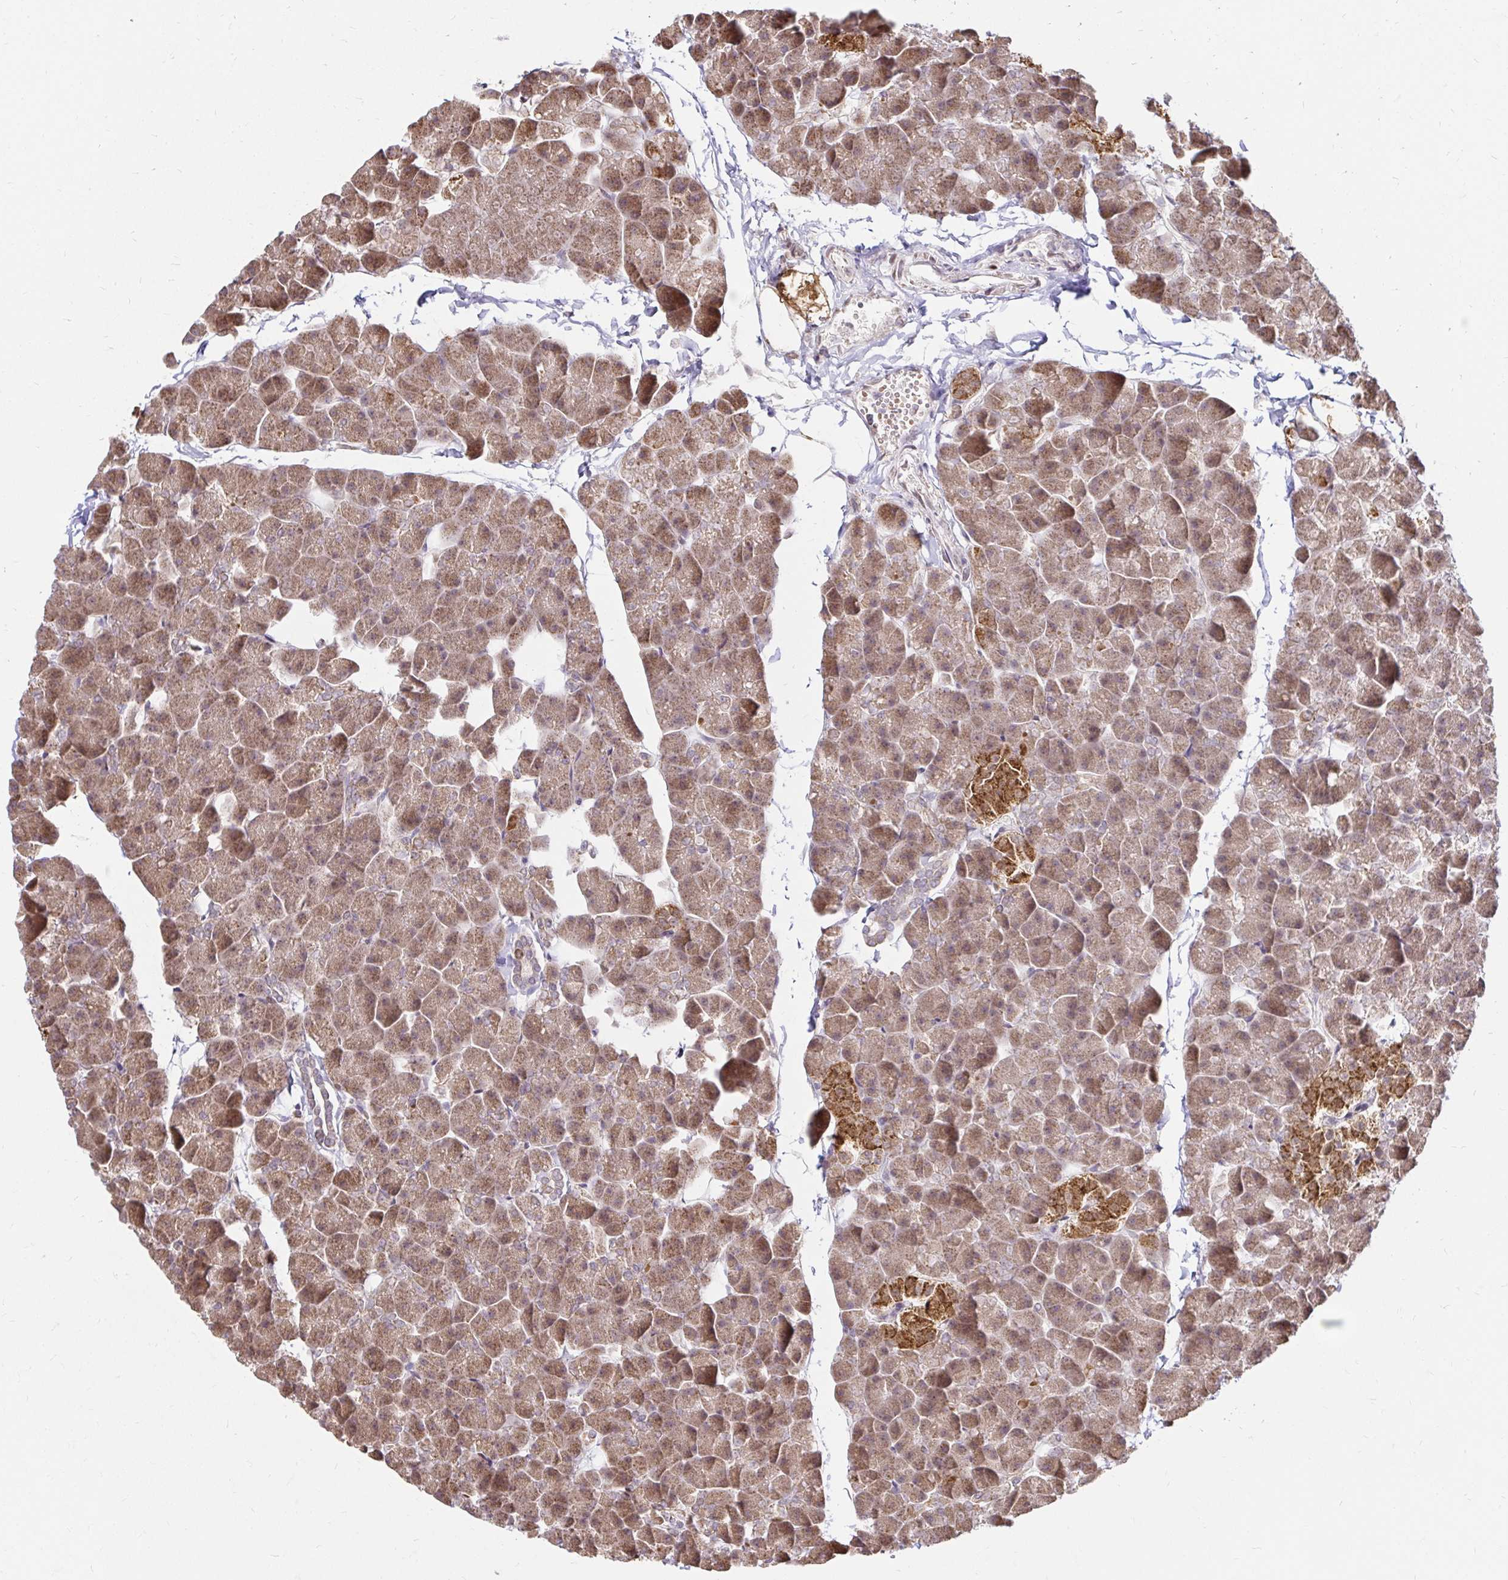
{"staining": {"intensity": "moderate", "quantity": ">75%", "location": "cytoplasmic/membranous"}, "tissue": "pancreas", "cell_type": "Exocrine glandular cells", "image_type": "normal", "snomed": [{"axis": "morphology", "description": "Normal tissue, NOS"}, {"axis": "topography", "description": "Pancreas"}], "caption": "About >75% of exocrine glandular cells in normal human pancreas demonstrate moderate cytoplasmic/membranous protein staining as visualized by brown immunohistochemical staining.", "gene": "TIMM50", "patient": {"sex": "male", "age": 35}}